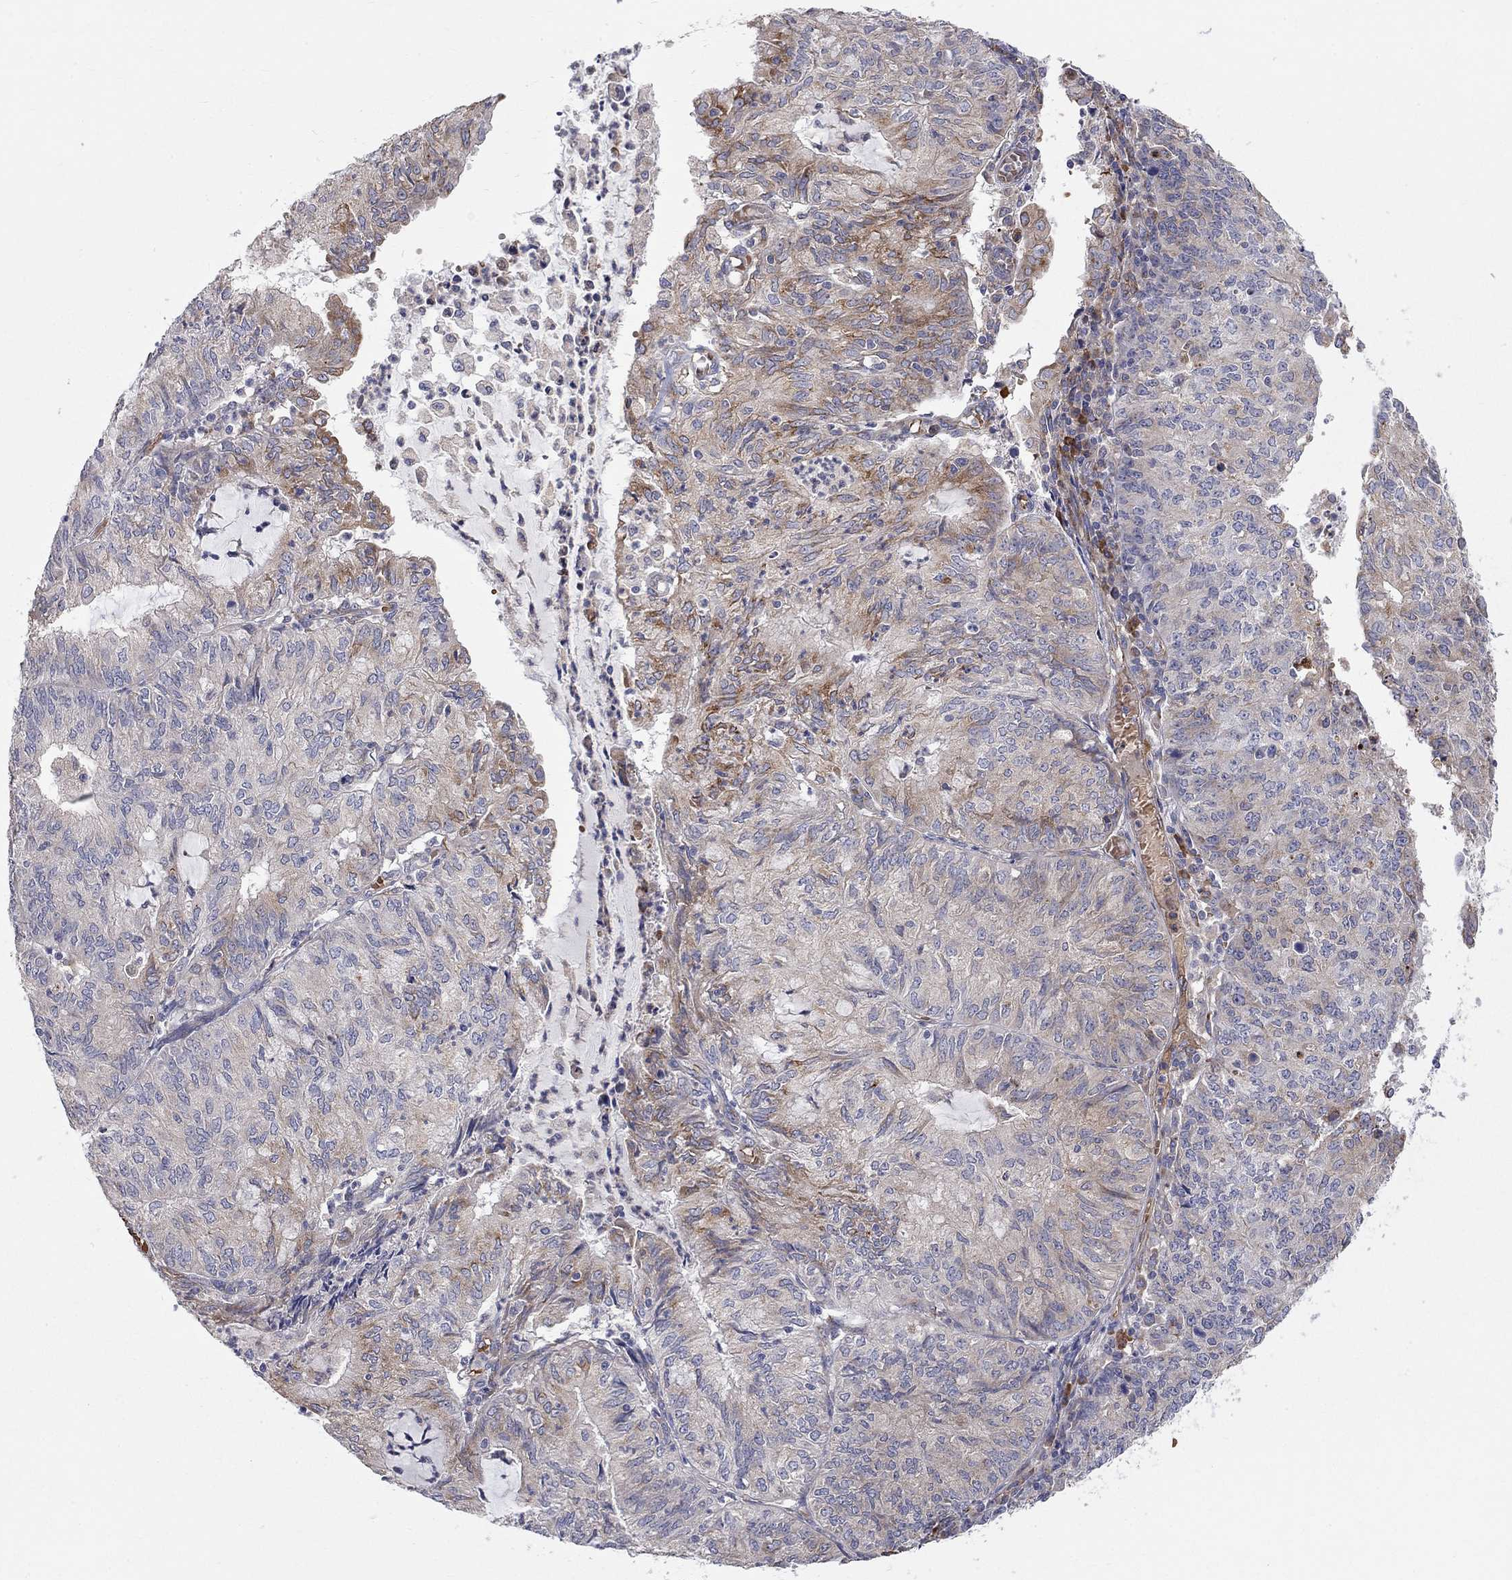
{"staining": {"intensity": "strong", "quantity": "<25%", "location": "cytoplasmic/membranous"}, "tissue": "endometrial cancer", "cell_type": "Tumor cells", "image_type": "cancer", "snomed": [{"axis": "morphology", "description": "Adenocarcinoma, NOS"}, {"axis": "topography", "description": "Endometrium"}], "caption": "High-magnification brightfield microscopy of endometrial adenocarcinoma stained with DAB (brown) and counterstained with hematoxylin (blue). tumor cells exhibit strong cytoplasmic/membranous expression is seen in approximately<25% of cells.", "gene": "CASTOR1", "patient": {"sex": "female", "age": 82}}